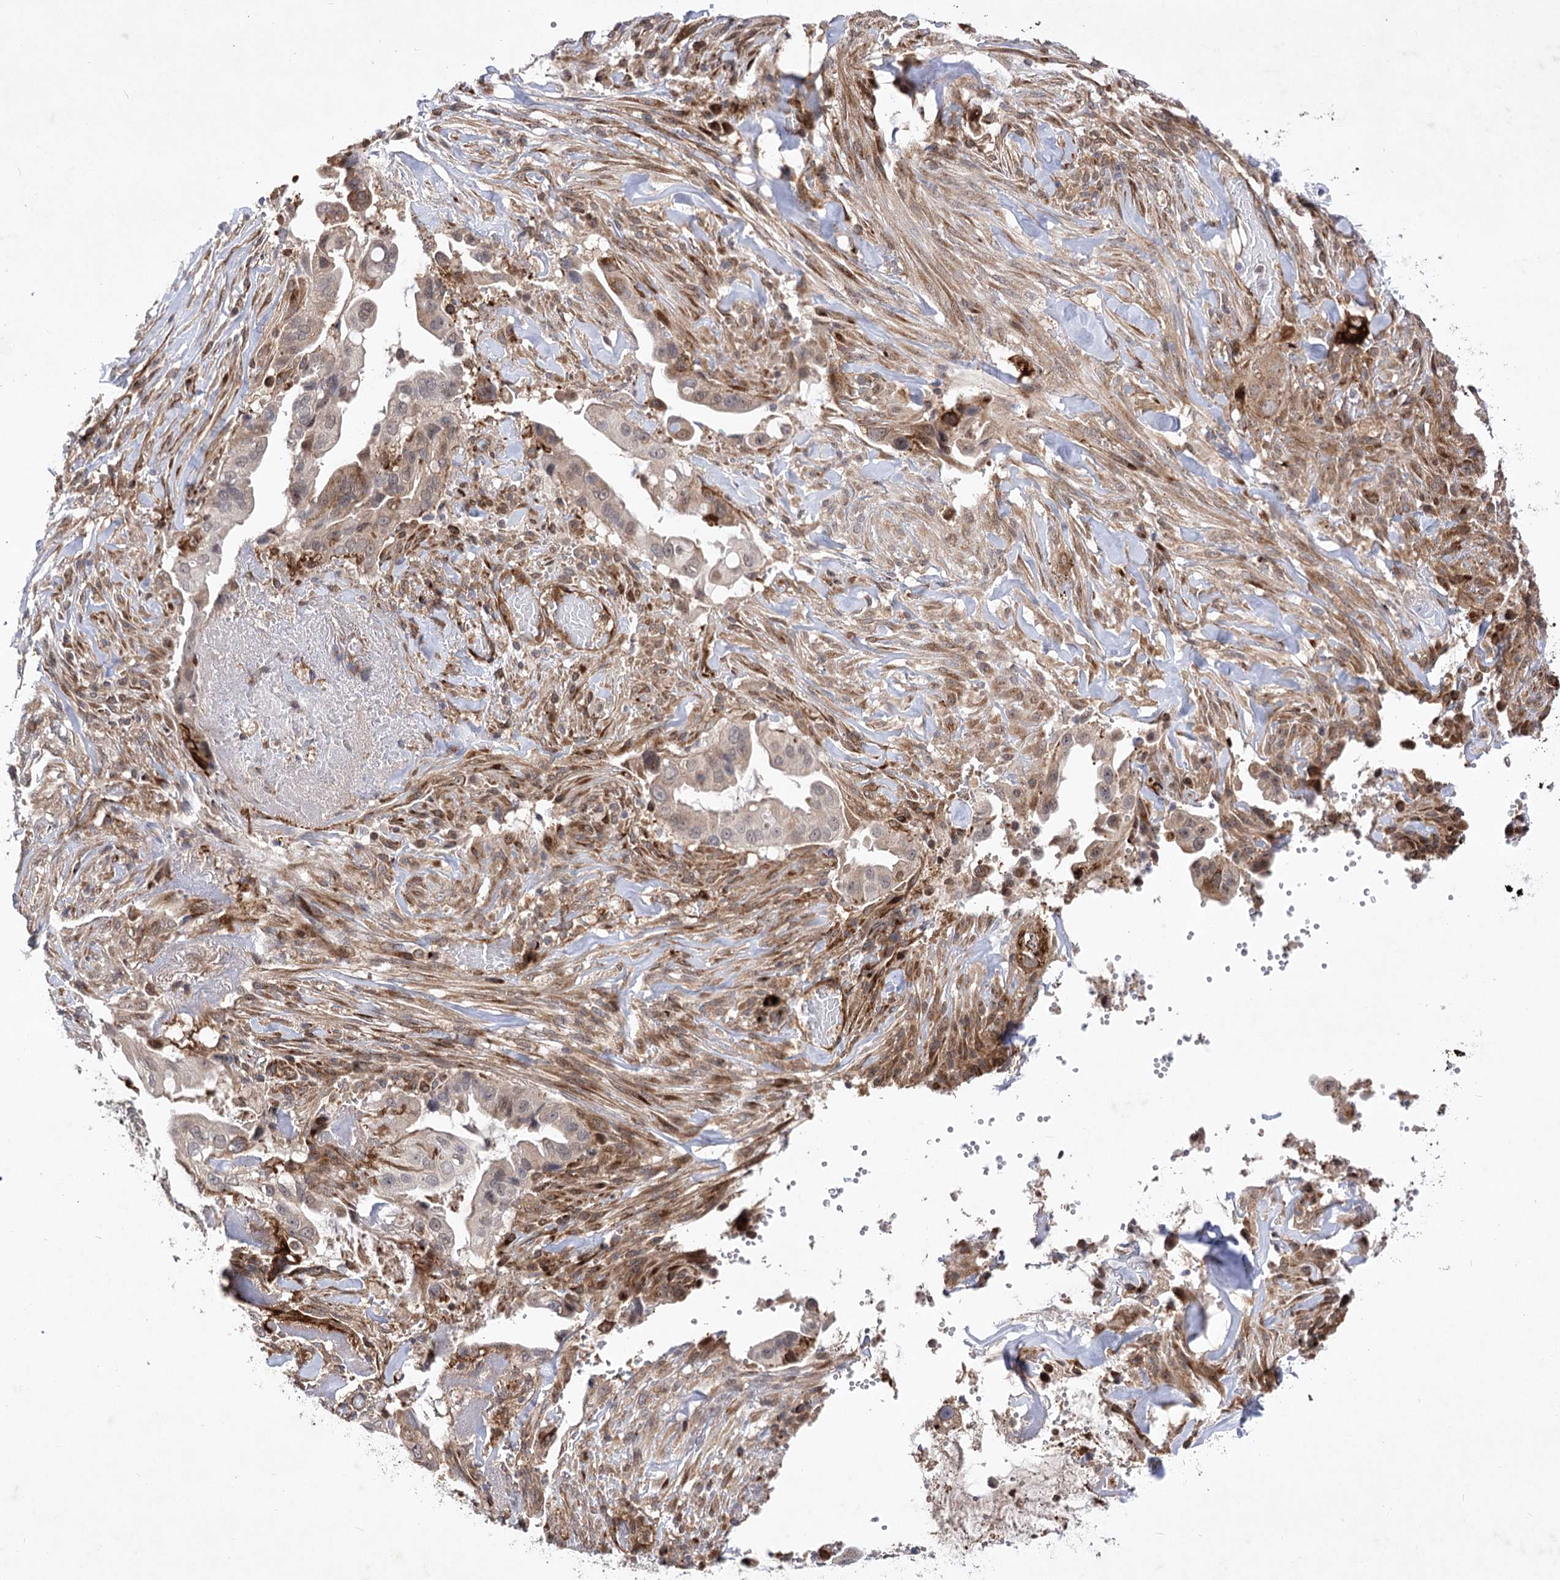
{"staining": {"intensity": "moderate", "quantity": "<25%", "location": "cytoplasmic/membranous"}, "tissue": "pancreatic cancer", "cell_type": "Tumor cells", "image_type": "cancer", "snomed": [{"axis": "morphology", "description": "Inflammation, NOS"}, {"axis": "morphology", "description": "Adenocarcinoma, NOS"}, {"axis": "topography", "description": "Pancreas"}], "caption": "IHC staining of adenocarcinoma (pancreatic), which shows low levels of moderate cytoplasmic/membranous positivity in approximately <25% of tumor cells indicating moderate cytoplasmic/membranous protein expression. The staining was performed using DAB (3,3'-diaminobenzidine) (brown) for protein detection and nuclei were counterstained in hematoxylin (blue).", "gene": "ARHGAP31", "patient": {"sex": "female", "age": 56}}